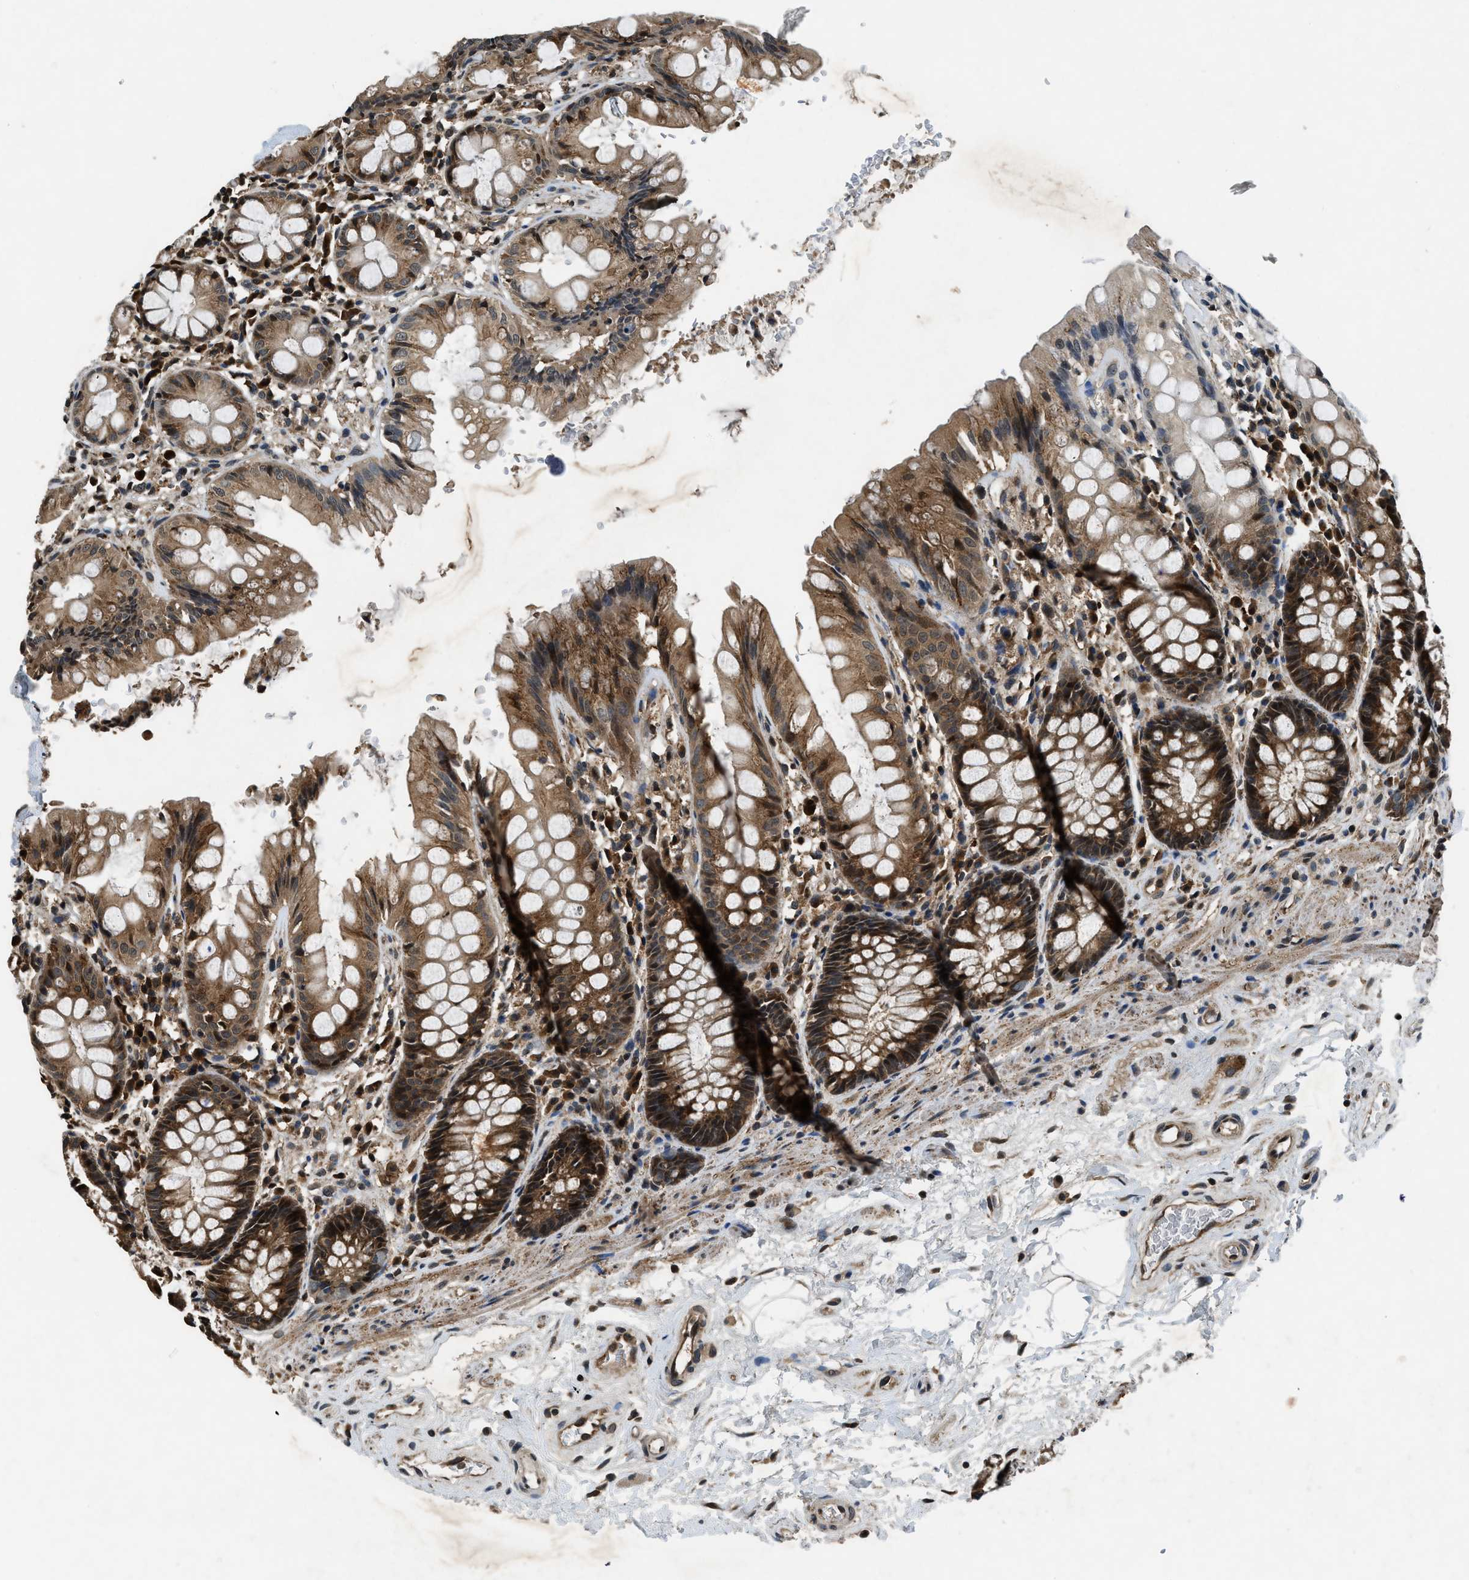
{"staining": {"intensity": "moderate", "quantity": ">75%", "location": "cytoplasmic/membranous"}, "tissue": "rectum", "cell_type": "Glandular cells", "image_type": "normal", "snomed": [{"axis": "morphology", "description": "Normal tissue, NOS"}, {"axis": "topography", "description": "Rectum"}], "caption": "Immunohistochemistry (IHC) of benign rectum exhibits medium levels of moderate cytoplasmic/membranous staining in about >75% of glandular cells.", "gene": "RPS6KB1", "patient": {"sex": "male", "age": 64}}